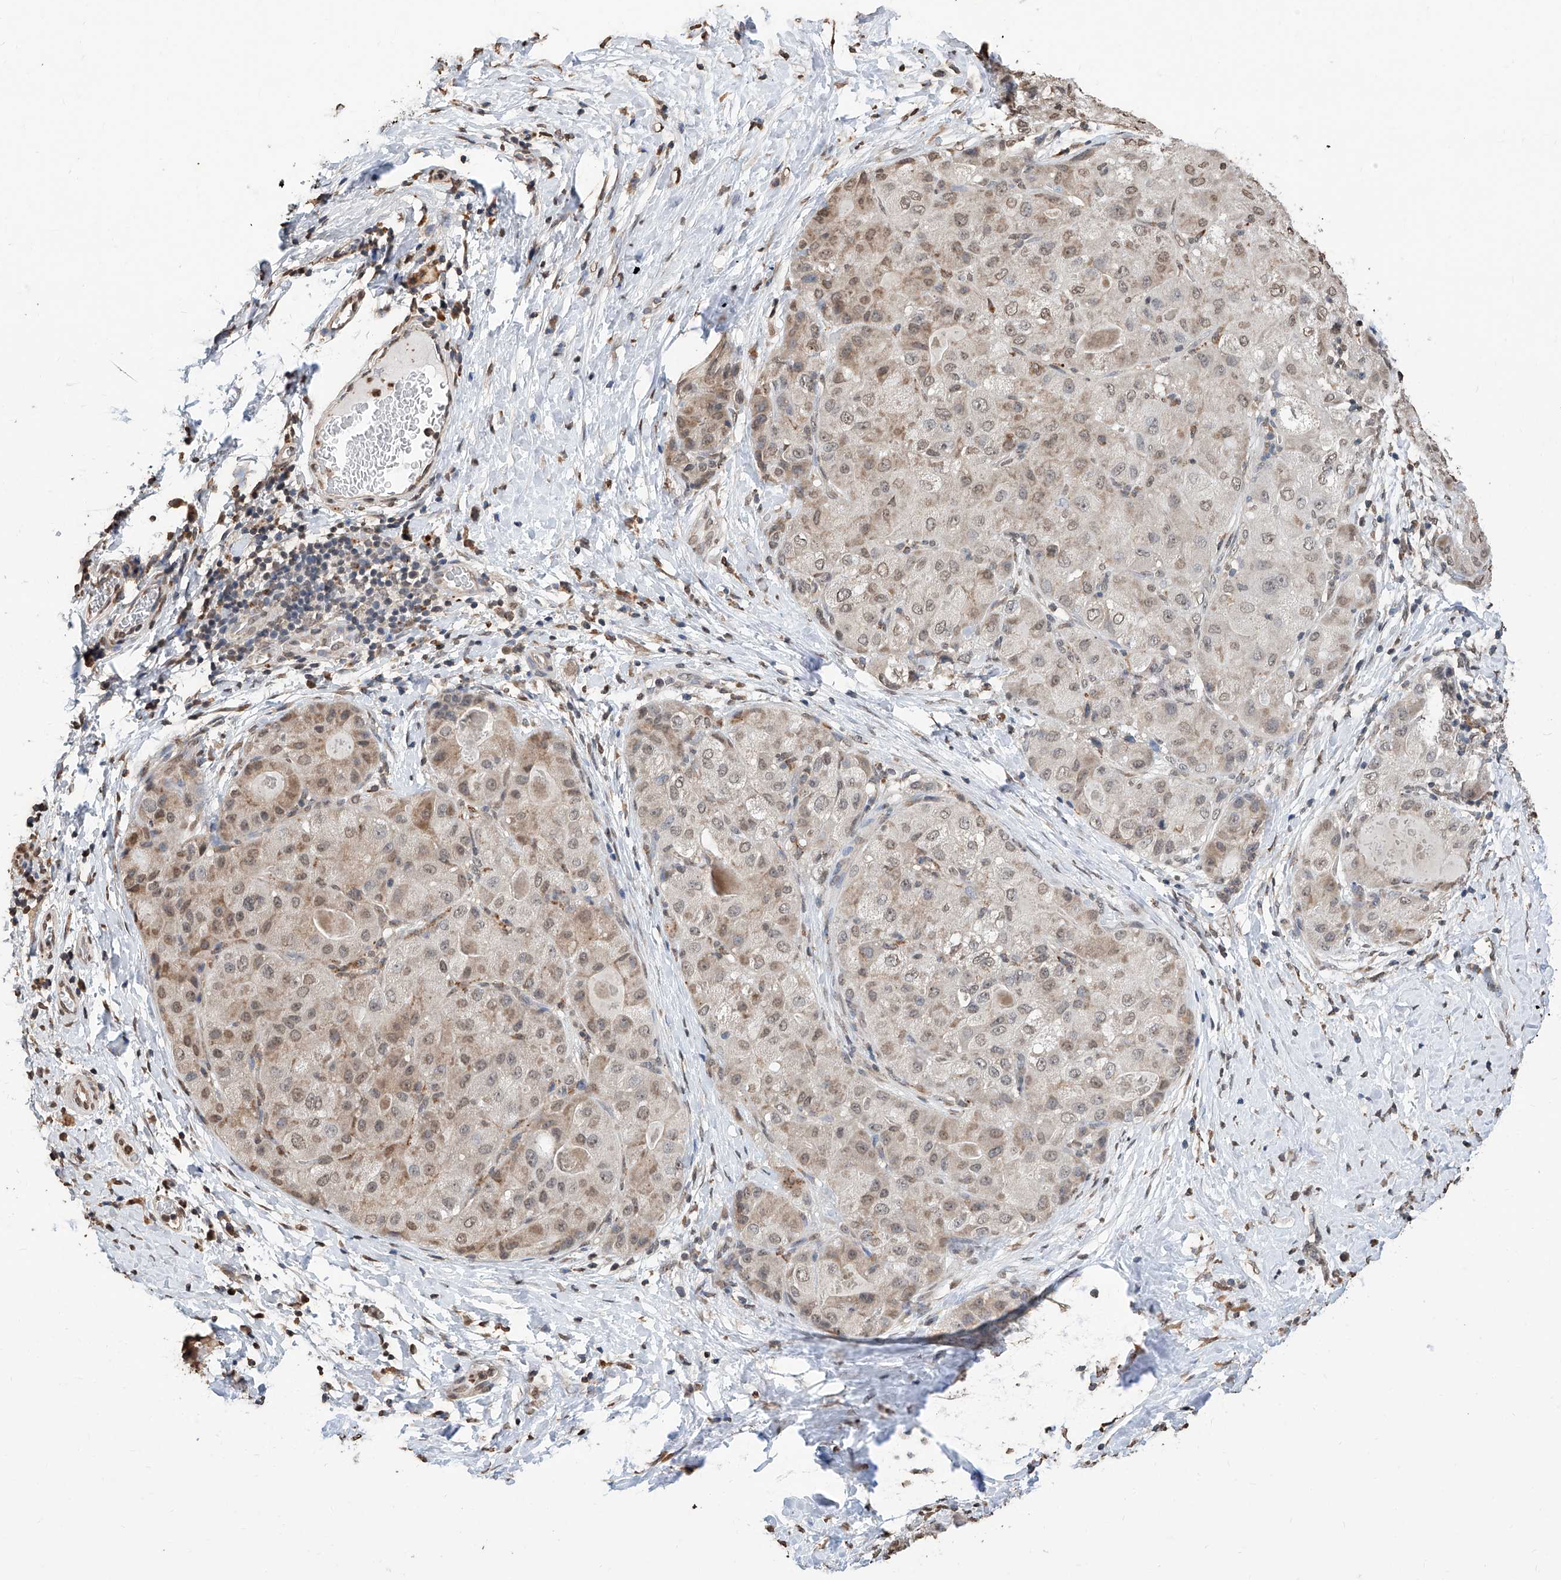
{"staining": {"intensity": "weak", "quantity": "25%-75%", "location": "cytoplasmic/membranous,nuclear"}, "tissue": "liver cancer", "cell_type": "Tumor cells", "image_type": "cancer", "snomed": [{"axis": "morphology", "description": "Carcinoma, Hepatocellular, NOS"}, {"axis": "topography", "description": "Liver"}], "caption": "Protein expression analysis of human liver cancer (hepatocellular carcinoma) reveals weak cytoplasmic/membranous and nuclear expression in about 25%-75% of tumor cells.", "gene": "RP9", "patient": {"sex": "male", "age": 80}}